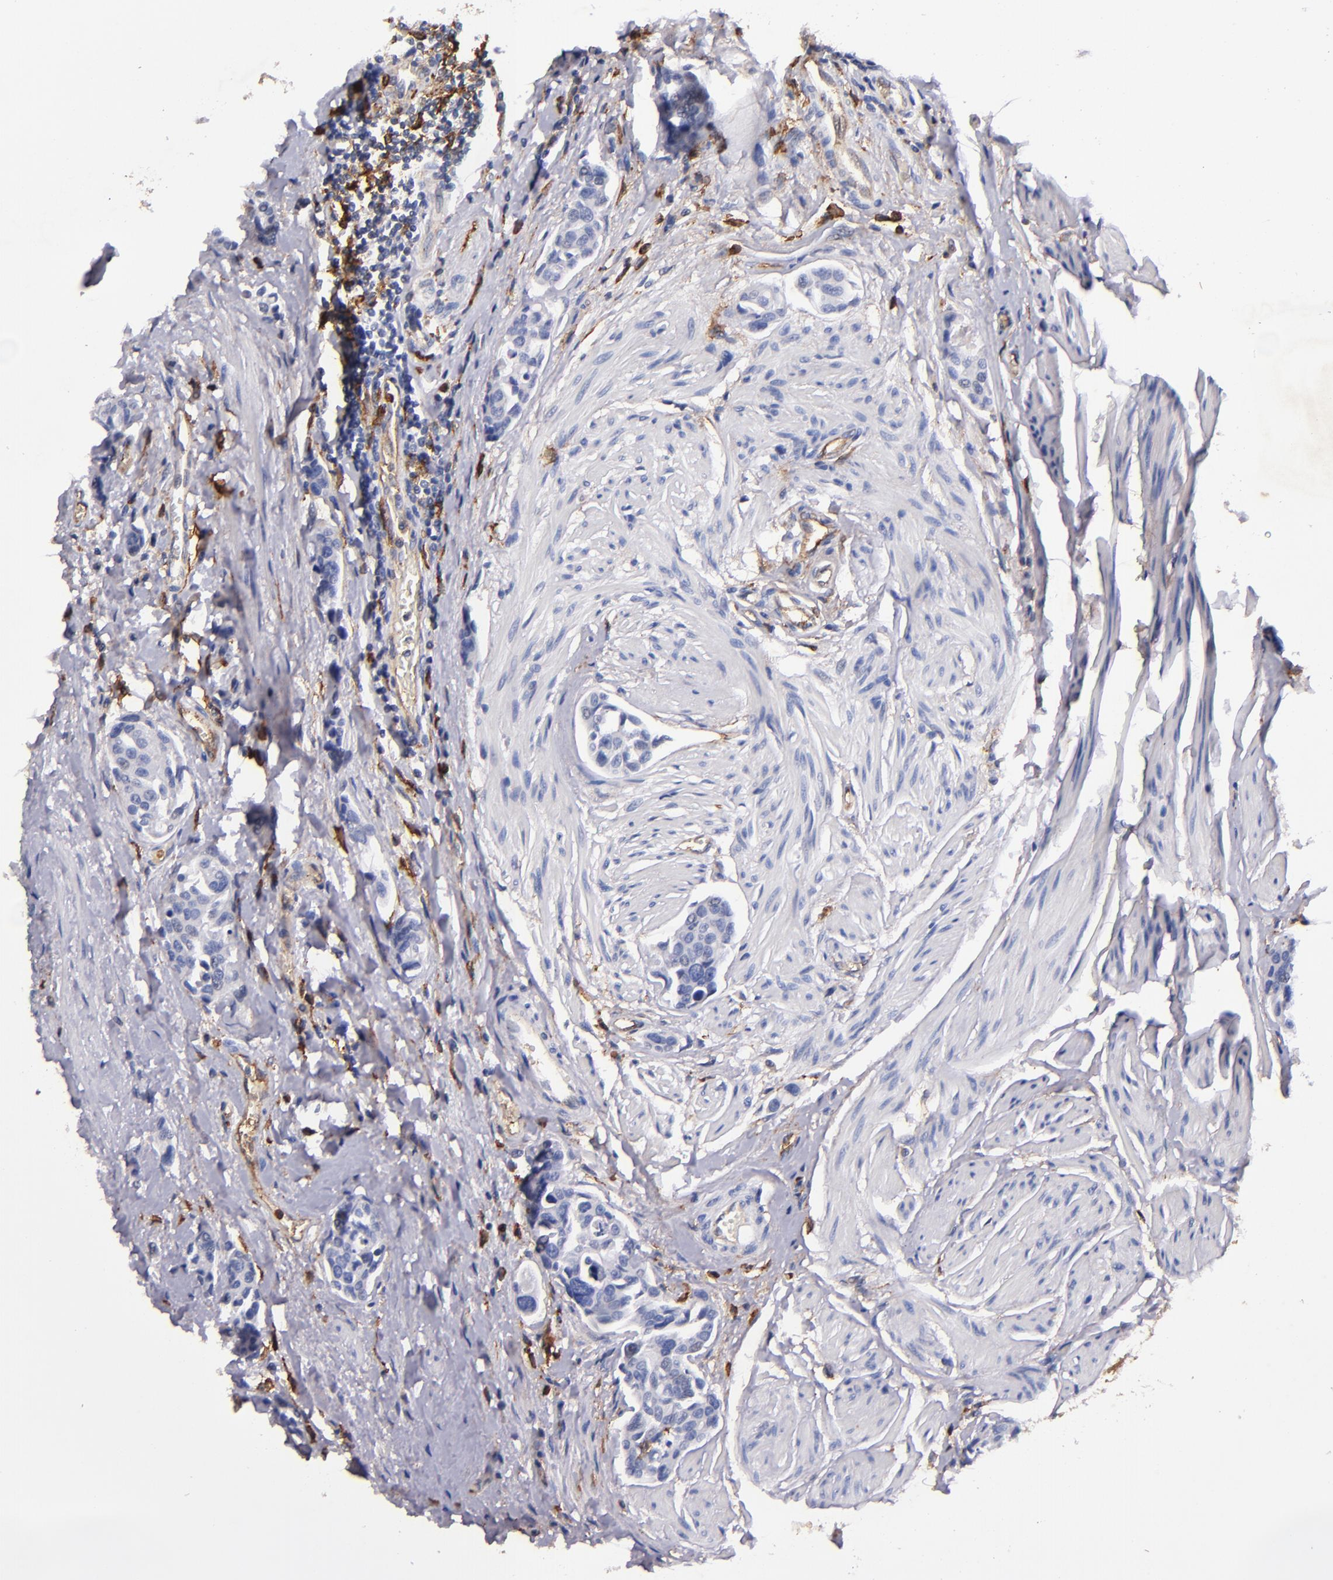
{"staining": {"intensity": "negative", "quantity": "none", "location": "none"}, "tissue": "urothelial cancer", "cell_type": "Tumor cells", "image_type": "cancer", "snomed": [{"axis": "morphology", "description": "Urothelial carcinoma, High grade"}, {"axis": "topography", "description": "Urinary bladder"}], "caption": "The photomicrograph reveals no staining of tumor cells in urothelial cancer.", "gene": "SIRPA", "patient": {"sex": "male", "age": 78}}